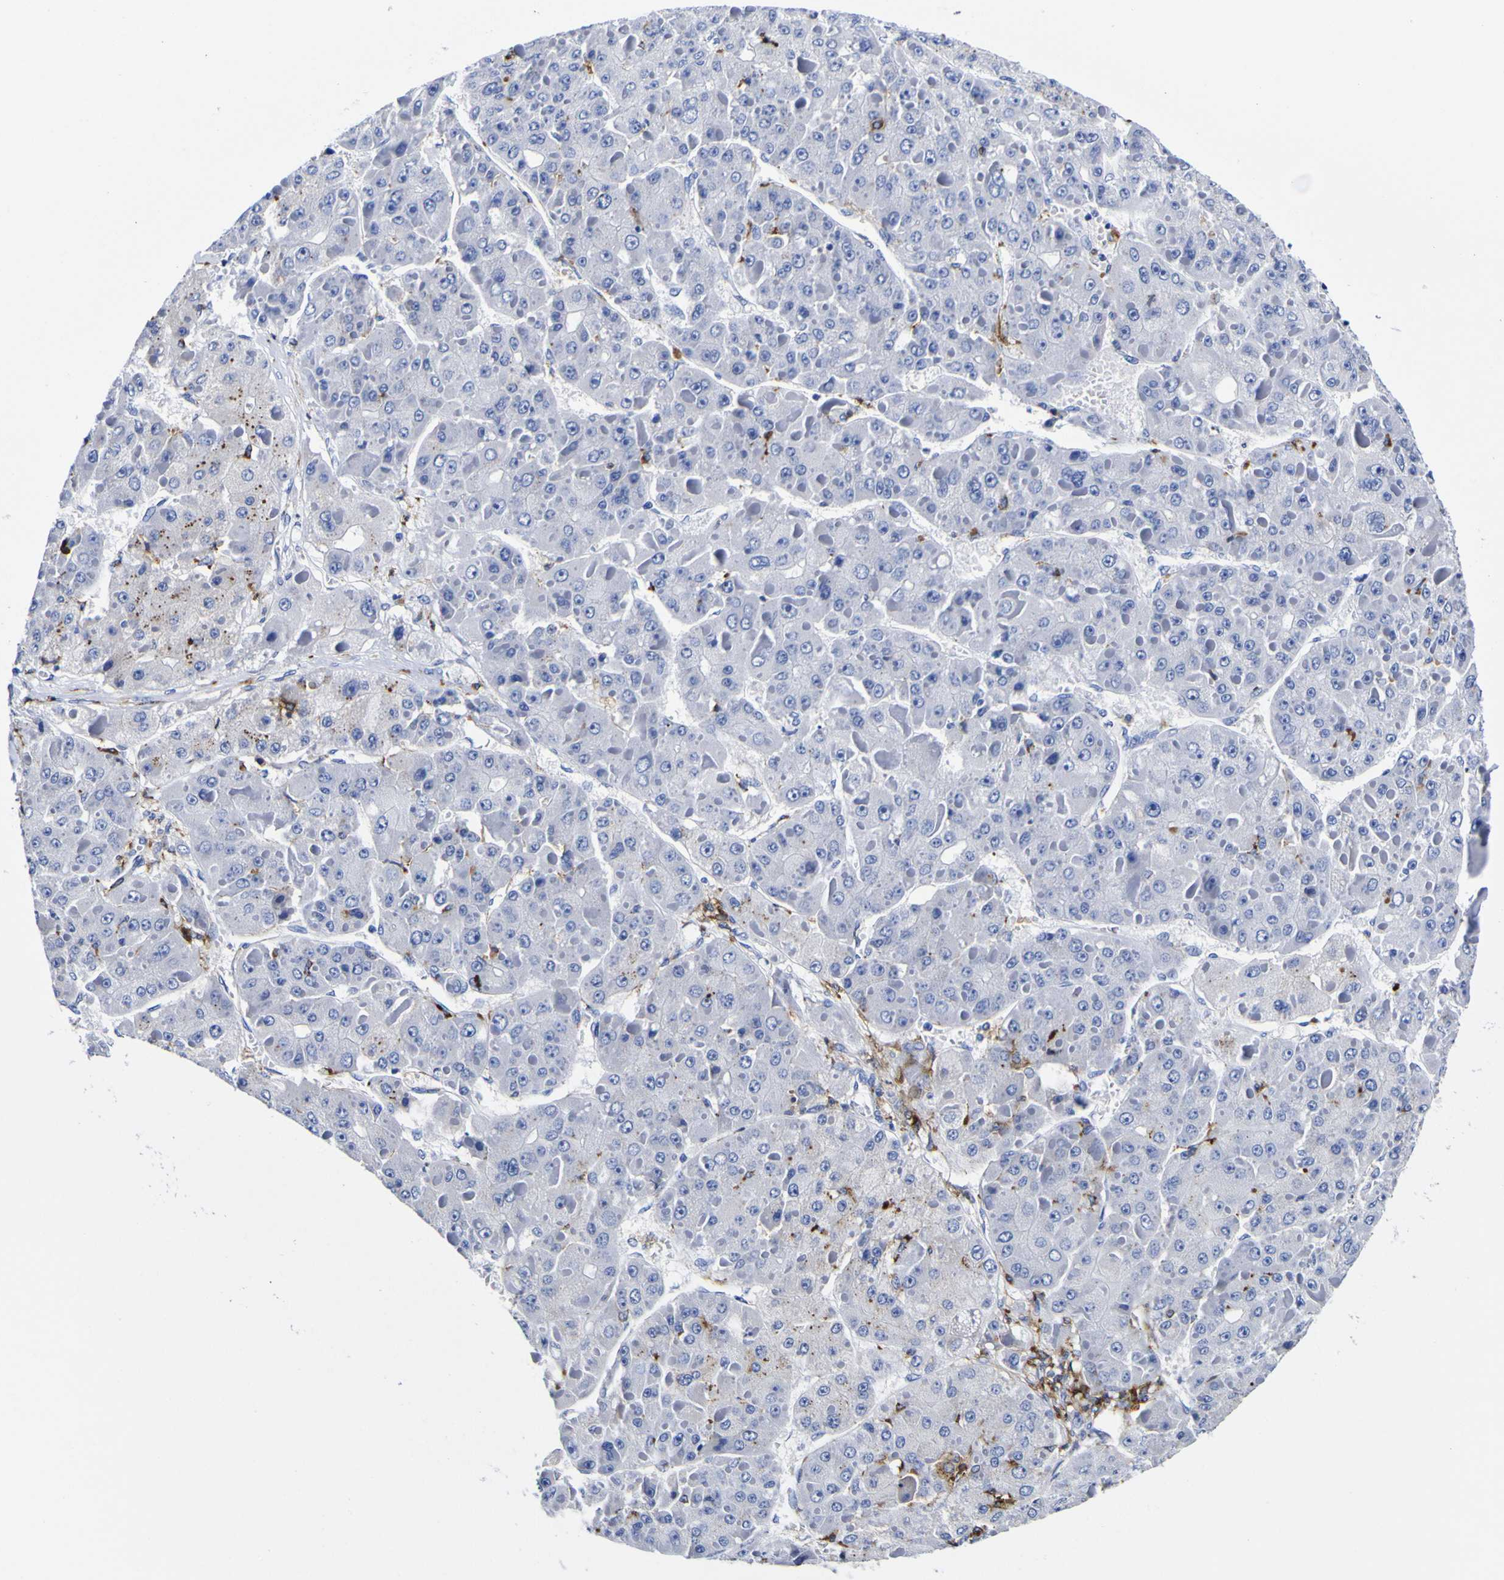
{"staining": {"intensity": "negative", "quantity": "none", "location": "none"}, "tissue": "liver cancer", "cell_type": "Tumor cells", "image_type": "cancer", "snomed": [{"axis": "morphology", "description": "Carcinoma, Hepatocellular, NOS"}, {"axis": "topography", "description": "Liver"}], "caption": "This is an IHC histopathology image of human liver cancer (hepatocellular carcinoma). There is no expression in tumor cells.", "gene": "HLA-DQA1", "patient": {"sex": "female", "age": 73}}